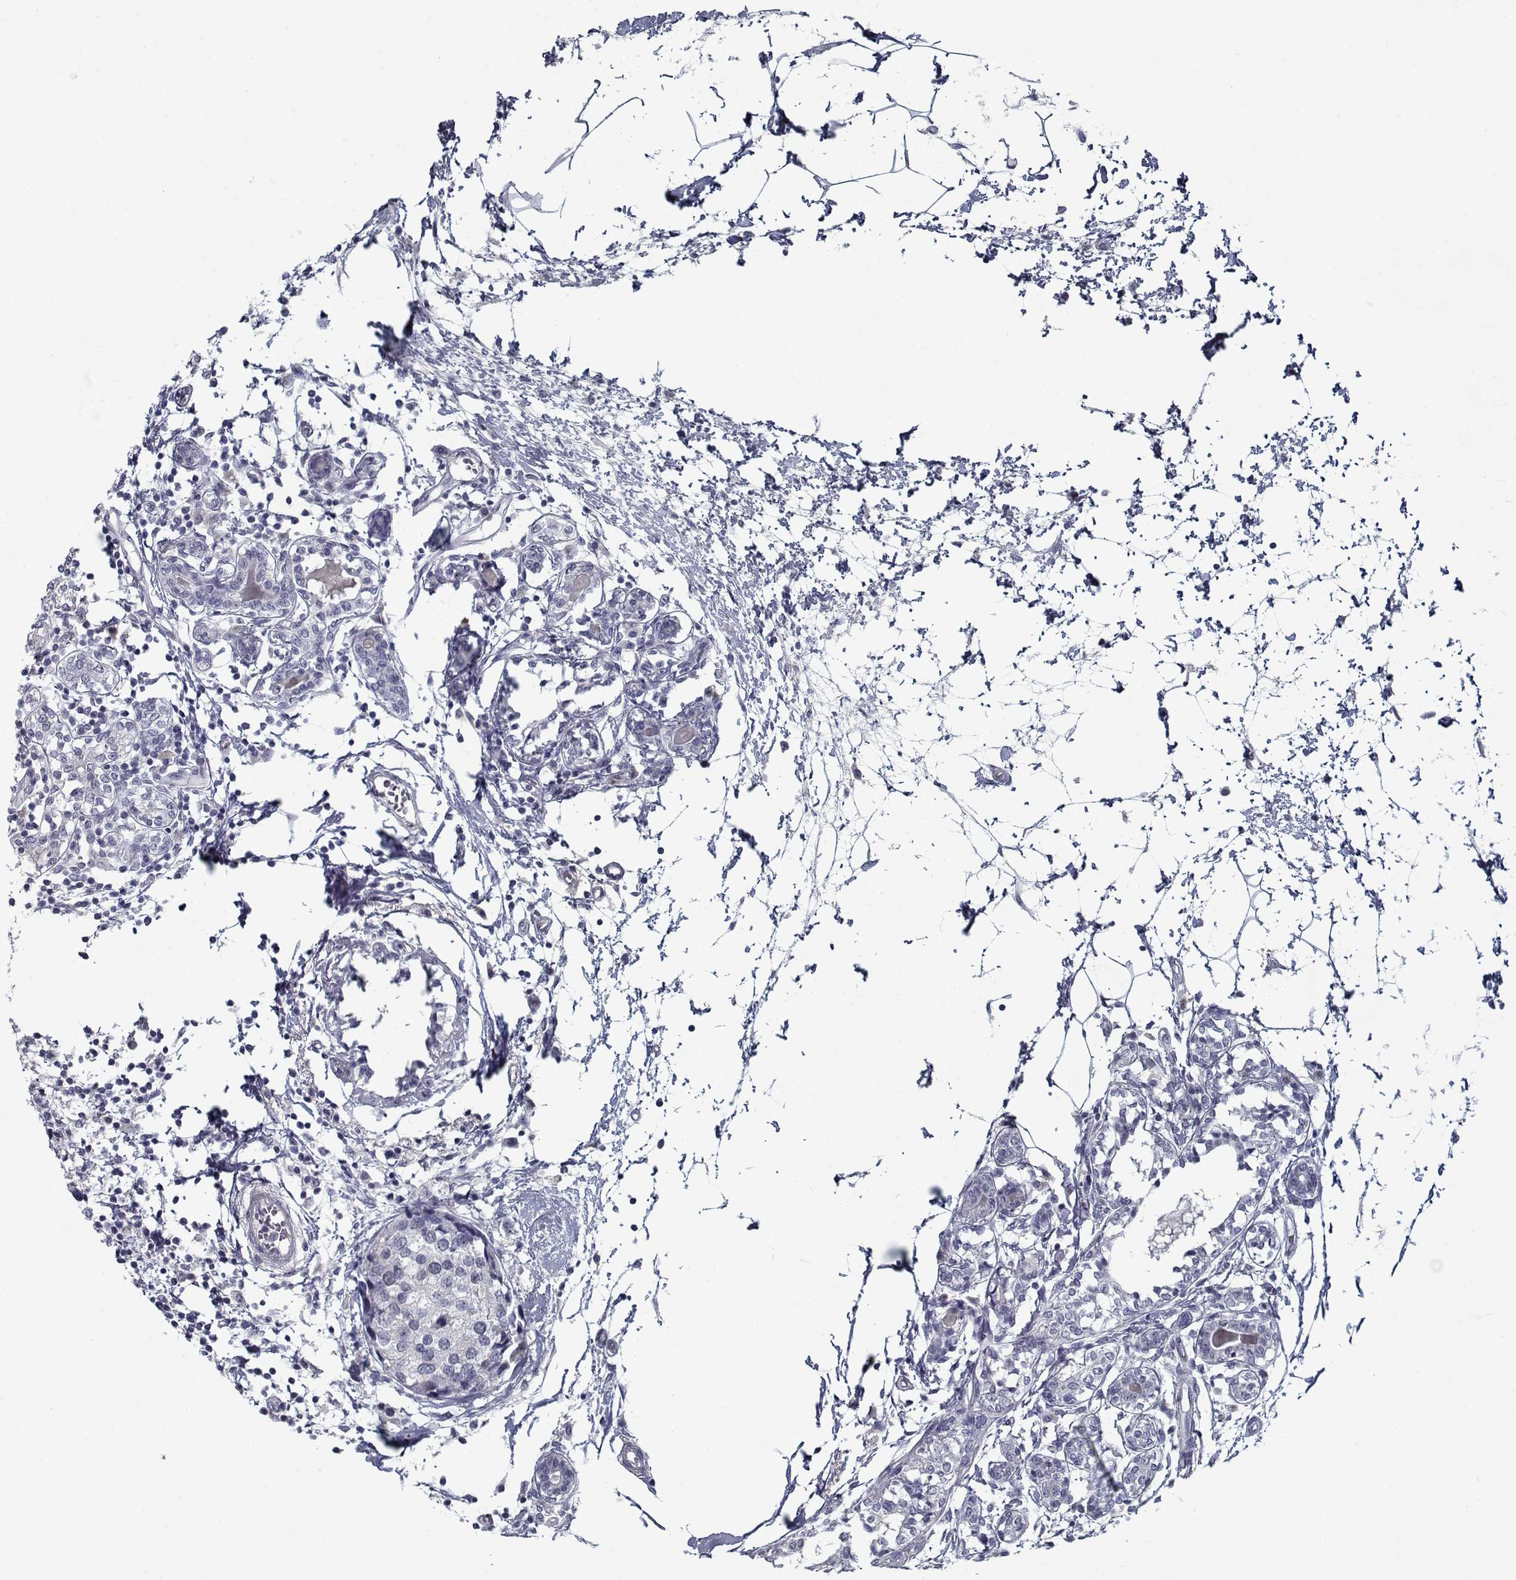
{"staining": {"intensity": "negative", "quantity": "none", "location": "none"}, "tissue": "breast cancer", "cell_type": "Tumor cells", "image_type": "cancer", "snomed": [{"axis": "morphology", "description": "Lobular carcinoma"}, {"axis": "topography", "description": "Breast"}], "caption": "This photomicrograph is of breast cancer stained with IHC to label a protein in brown with the nuclei are counter-stained blue. There is no expression in tumor cells.", "gene": "SEC16B", "patient": {"sex": "female", "age": 59}}